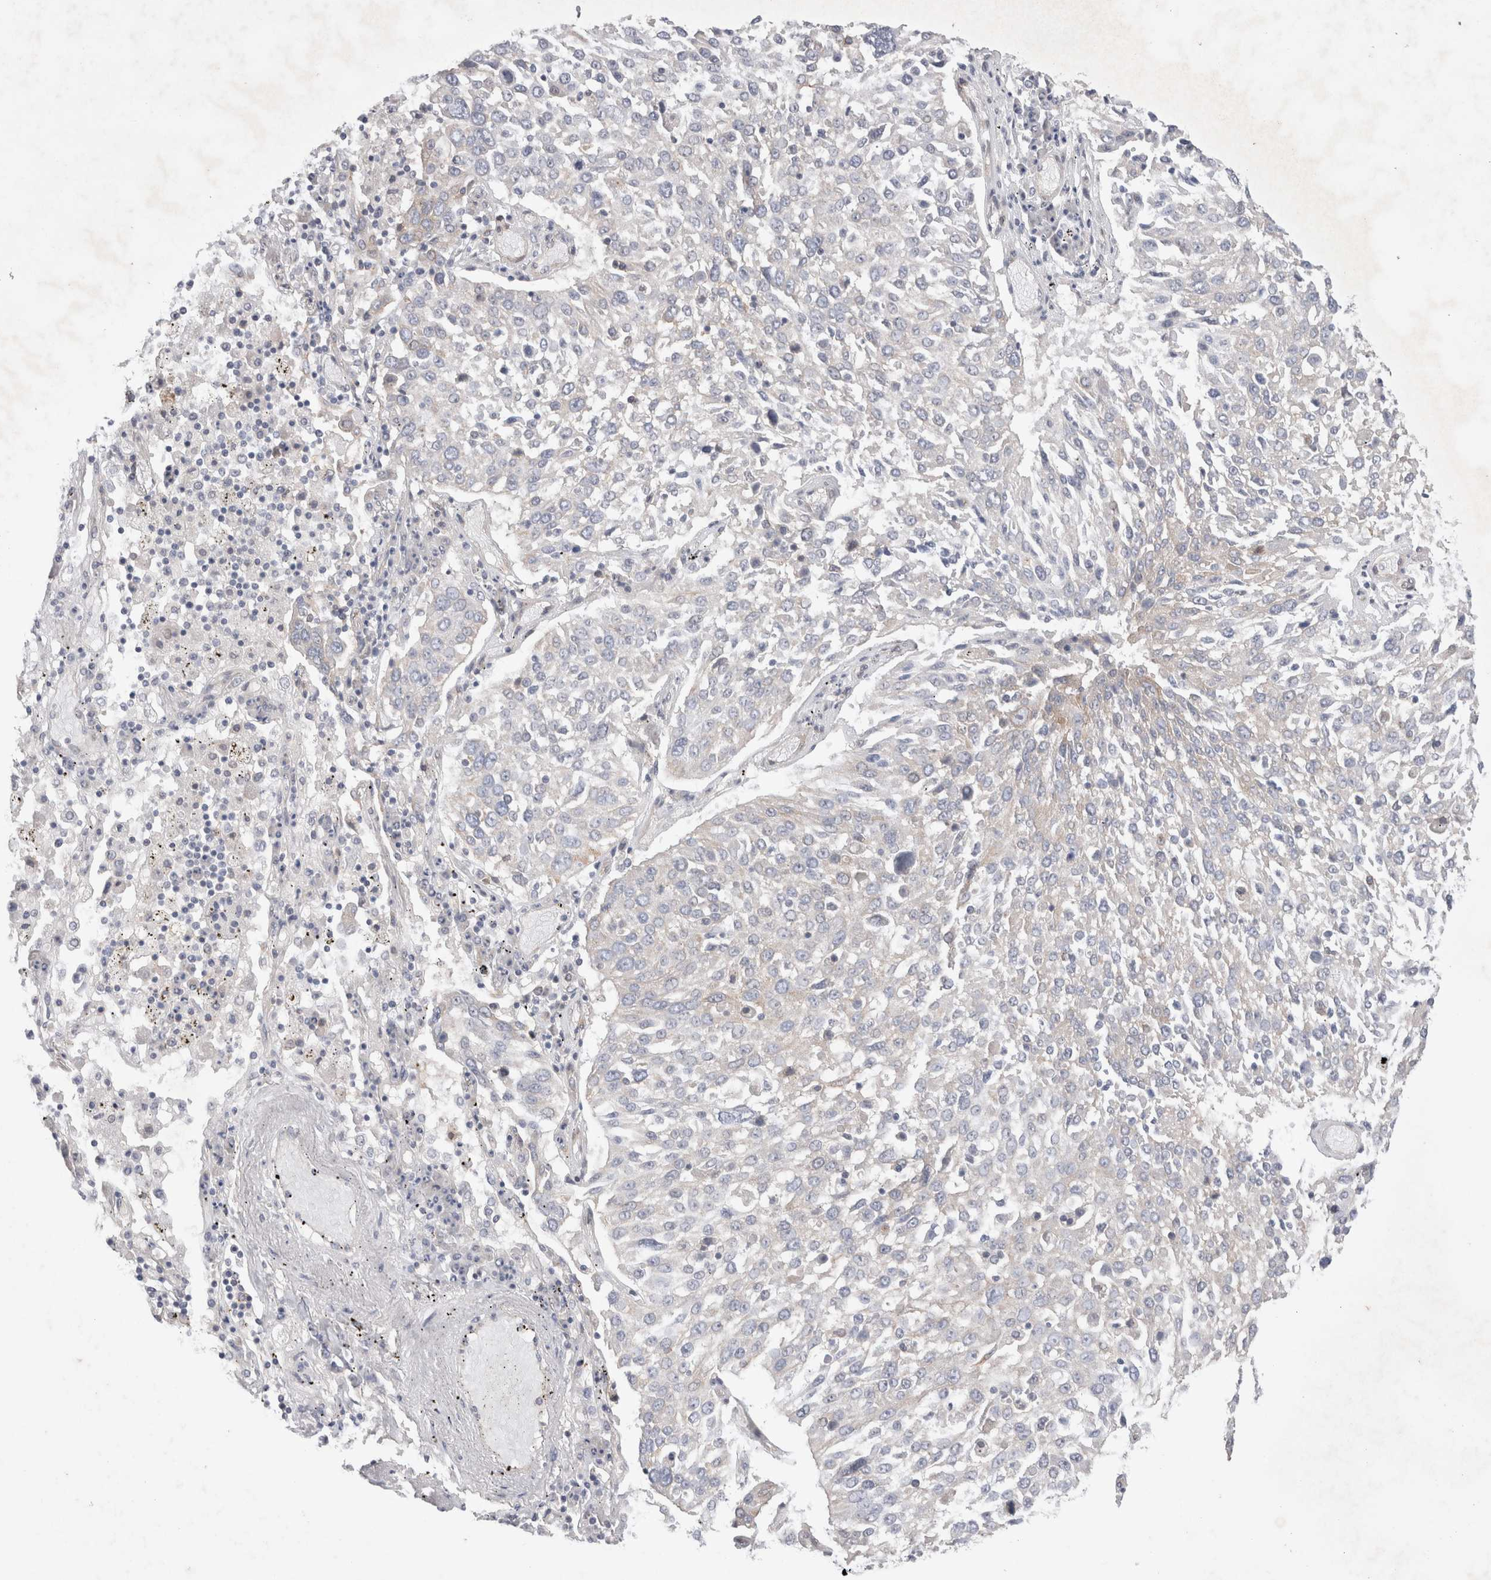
{"staining": {"intensity": "negative", "quantity": "none", "location": "none"}, "tissue": "lung cancer", "cell_type": "Tumor cells", "image_type": "cancer", "snomed": [{"axis": "morphology", "description": "Squamous cell carcinoma, NOS"}, {"axis": "topography", "description": "Lung"}], "caption": "An image of squamous cell carcinoma (lung) stained for a protein shows no brown staining in tumor cells.", "gene": "BICD2", "patient": {"sex": "male", "age": 65}}